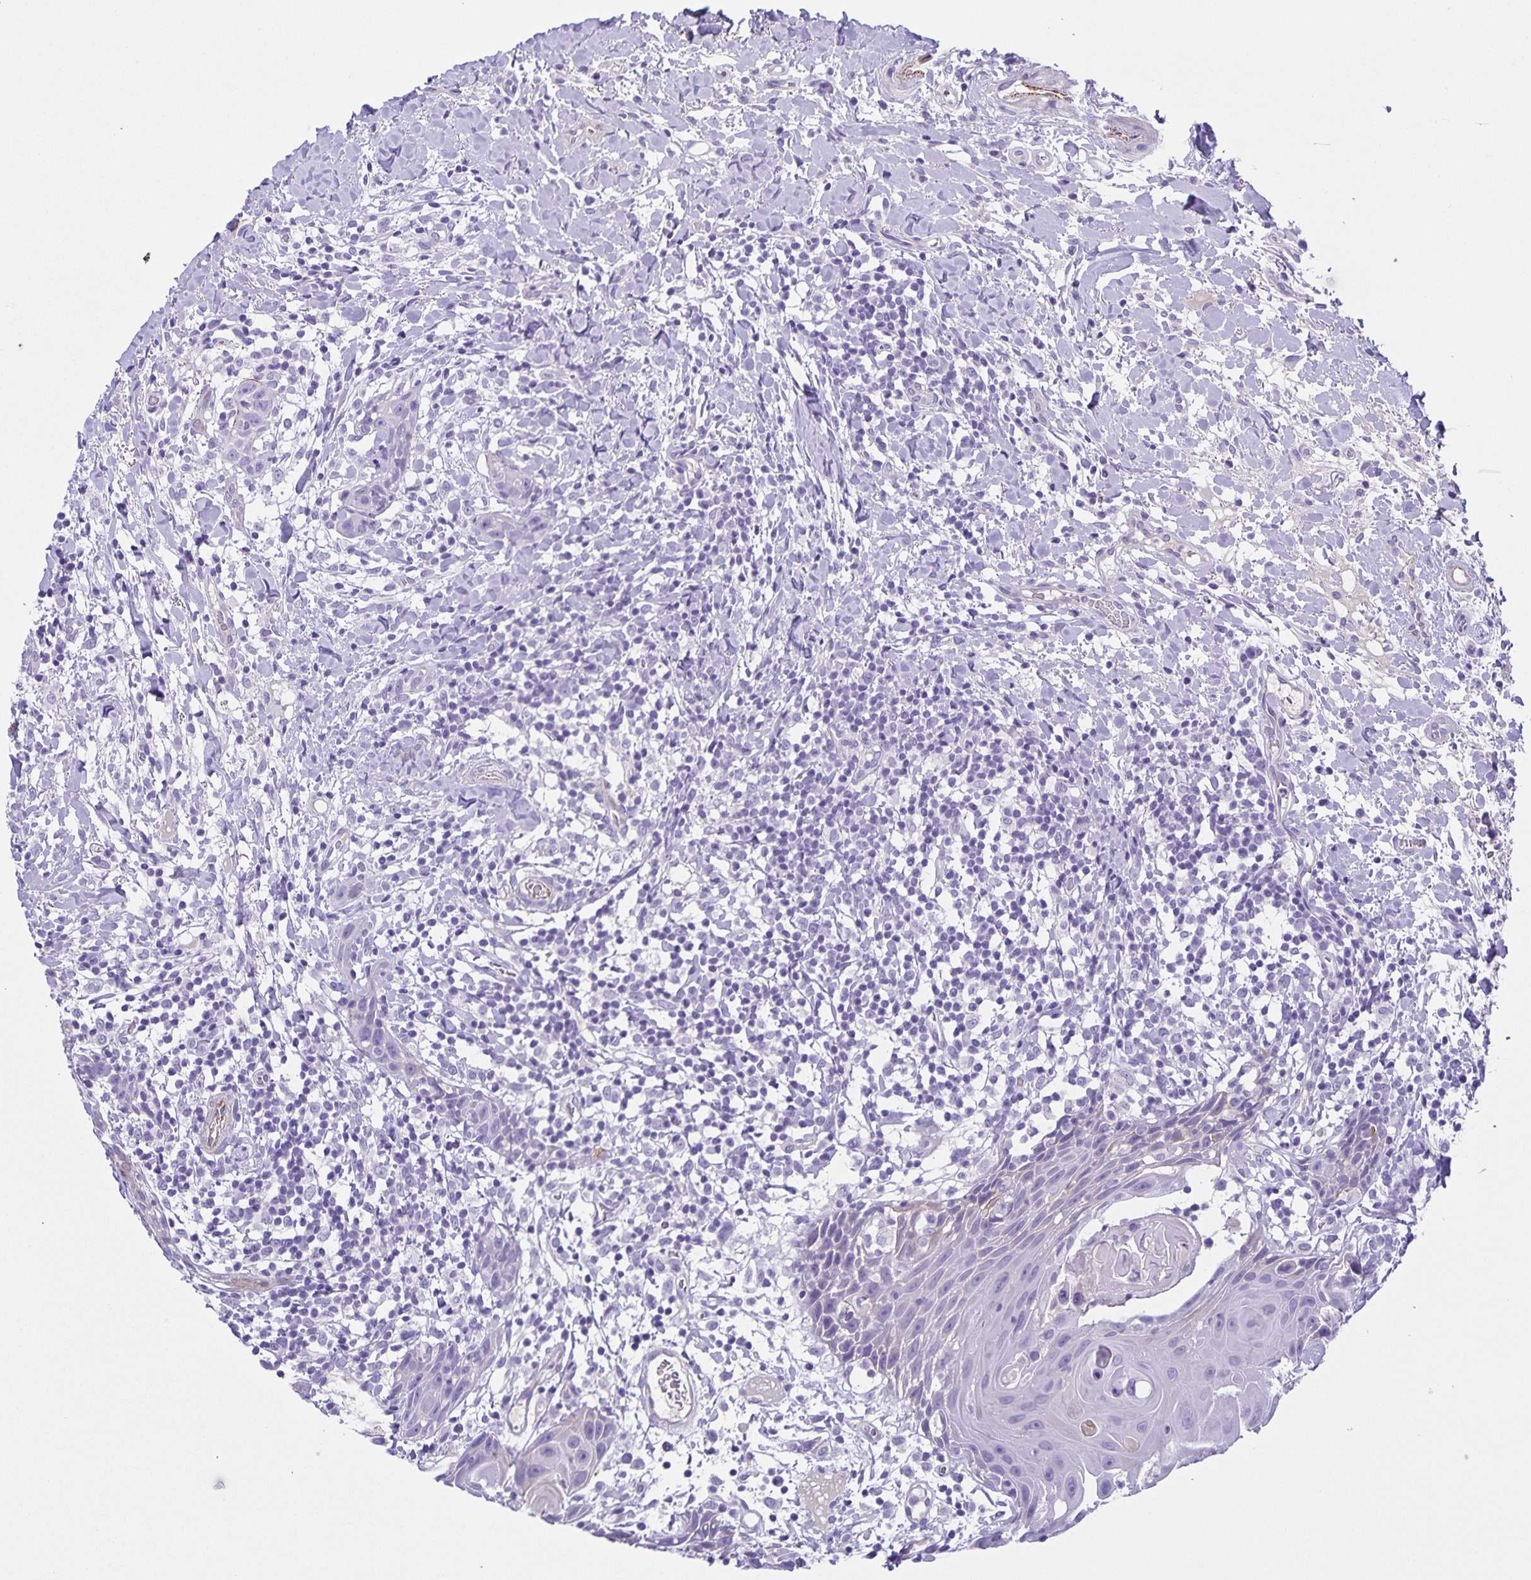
{"staining": {"intensity": "negative", "quantity": "none", "location": "none"}, "tissue": "head and neck cancer", "cell_type": "Tumor cells", "image_type": "cancer", "snomed": [{"axis": "morphology", "description": "Squamous cell carcinoma, NOS"}, {"axis": "topography", "description": "Oral tissue"}, {"axis": "topography", "description": "Head-Neck"}], "caption": "Tumor cells are negative for protein expression in human head and neck squamous cell carcinoma. (Immunohistochemistry, brightfield microscopy, high magnification).", "gene": "UBQLN3", "patient": {"sex": "male", "age": 49}}